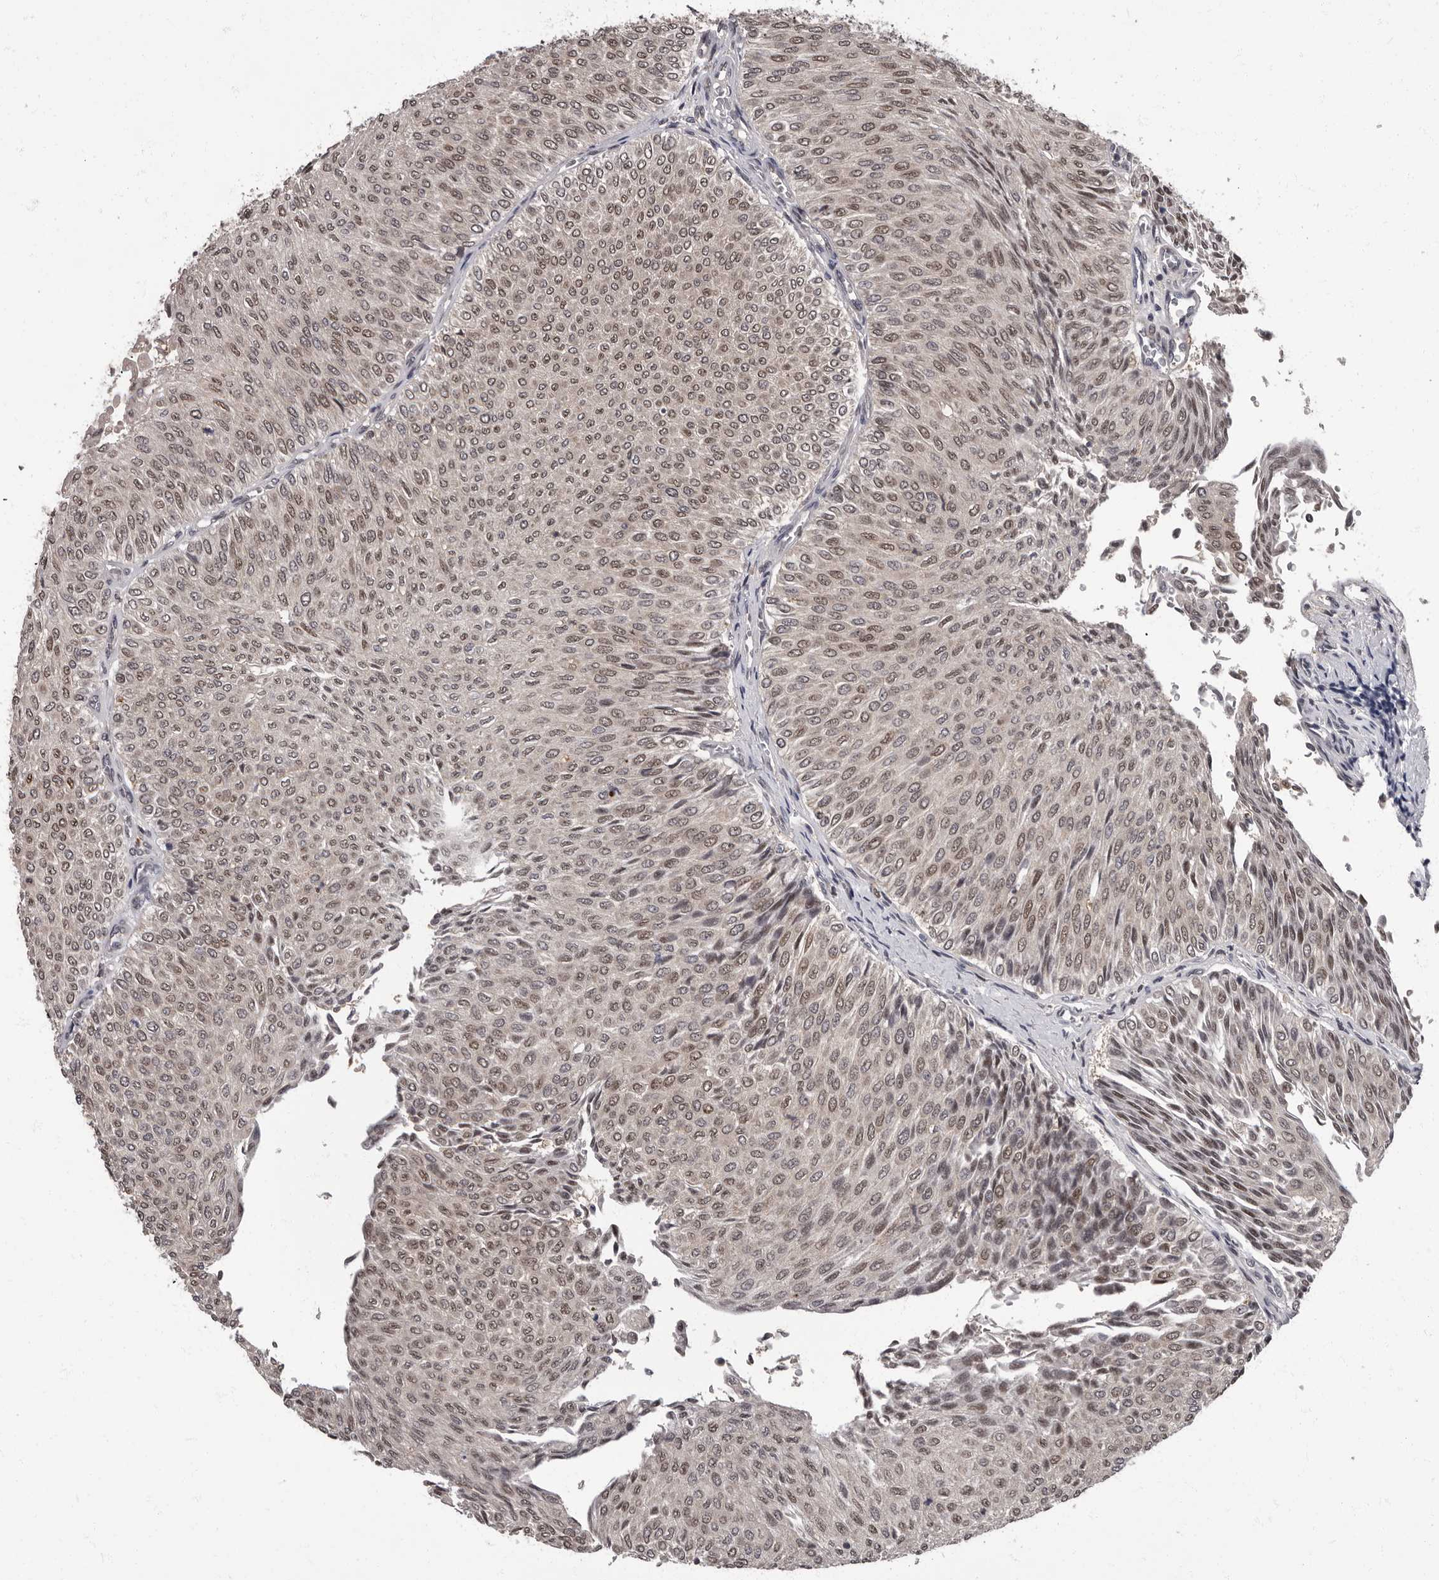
{"staining": {"intensity": "weak", "quantity": ">75%", "location": "nuclear"}, "tissue": "urothelial cancer", "cell_type": "Tumor cells", "image_type": "cancer", "snomed": [{"axis": "morphology", "description": "Urothelial carcinoma, Low grade"}, {"axis": "topography", "description": "Urinary bladder"}], "caption": "This is an image of immunohistochemistry (IHC) staining of low-grade urothelial carcinoma, which shows weak positivity in the nuclear of tumor cells.", "gene": "C1orf50", "patient": {"sex": "male", "age": 78}}